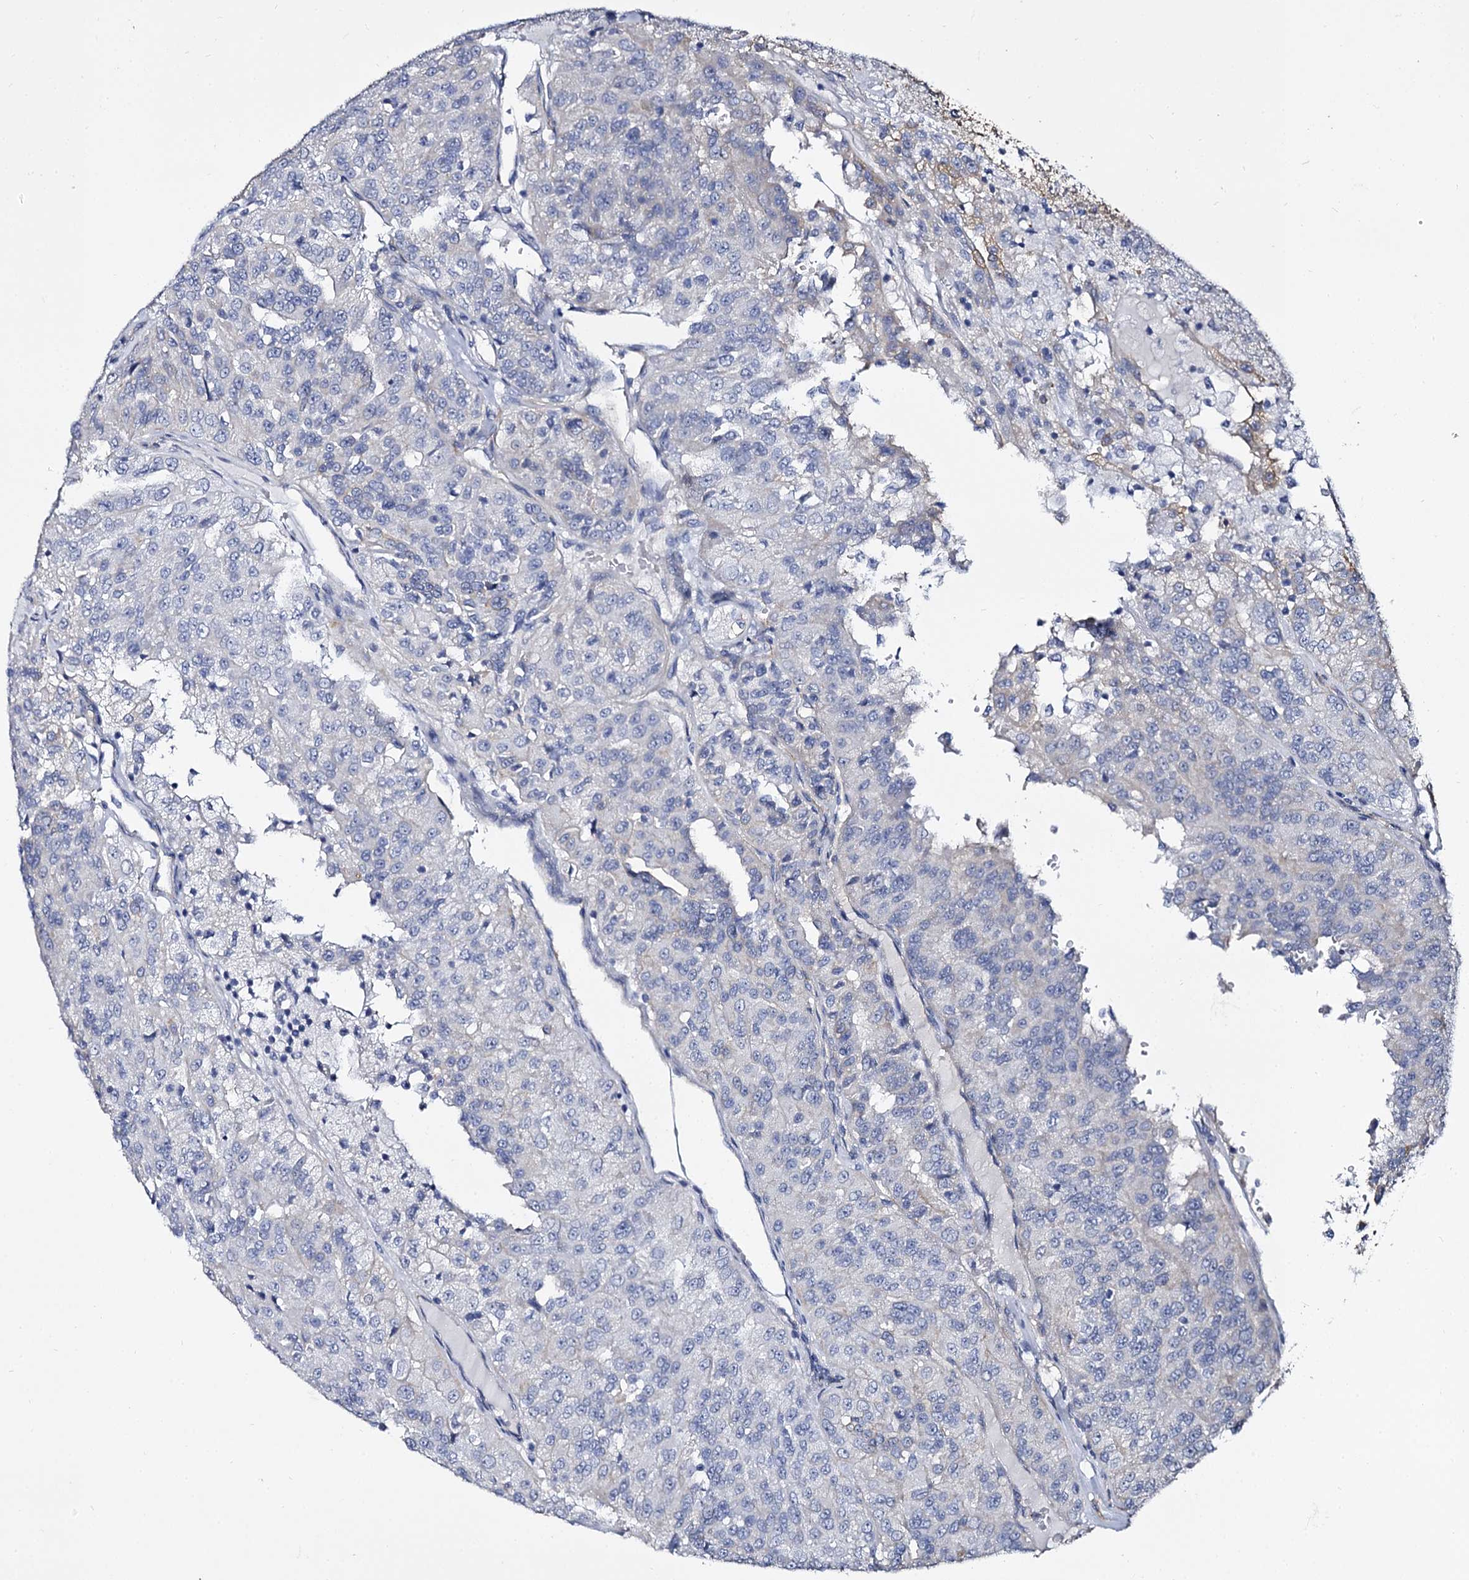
{"staining": {"intensity": "negative", "quantity": "none", "location": "none"}, "tissue": "renal cancer", "cell_type": "Tumor cells", "image_type": "cancer", "snomed": [{"axis": "morphology", "description": "Adenocarcinoma, NOS"}, {"axis": "topography", "description": "Kidney"}], "caption": "IHC image of renal adenocarcinoma stained for a protein (brown), which reveals no expression in tumor cells.", "gene": "CBFB", "patient": {"sex": "female", "age": 63}}